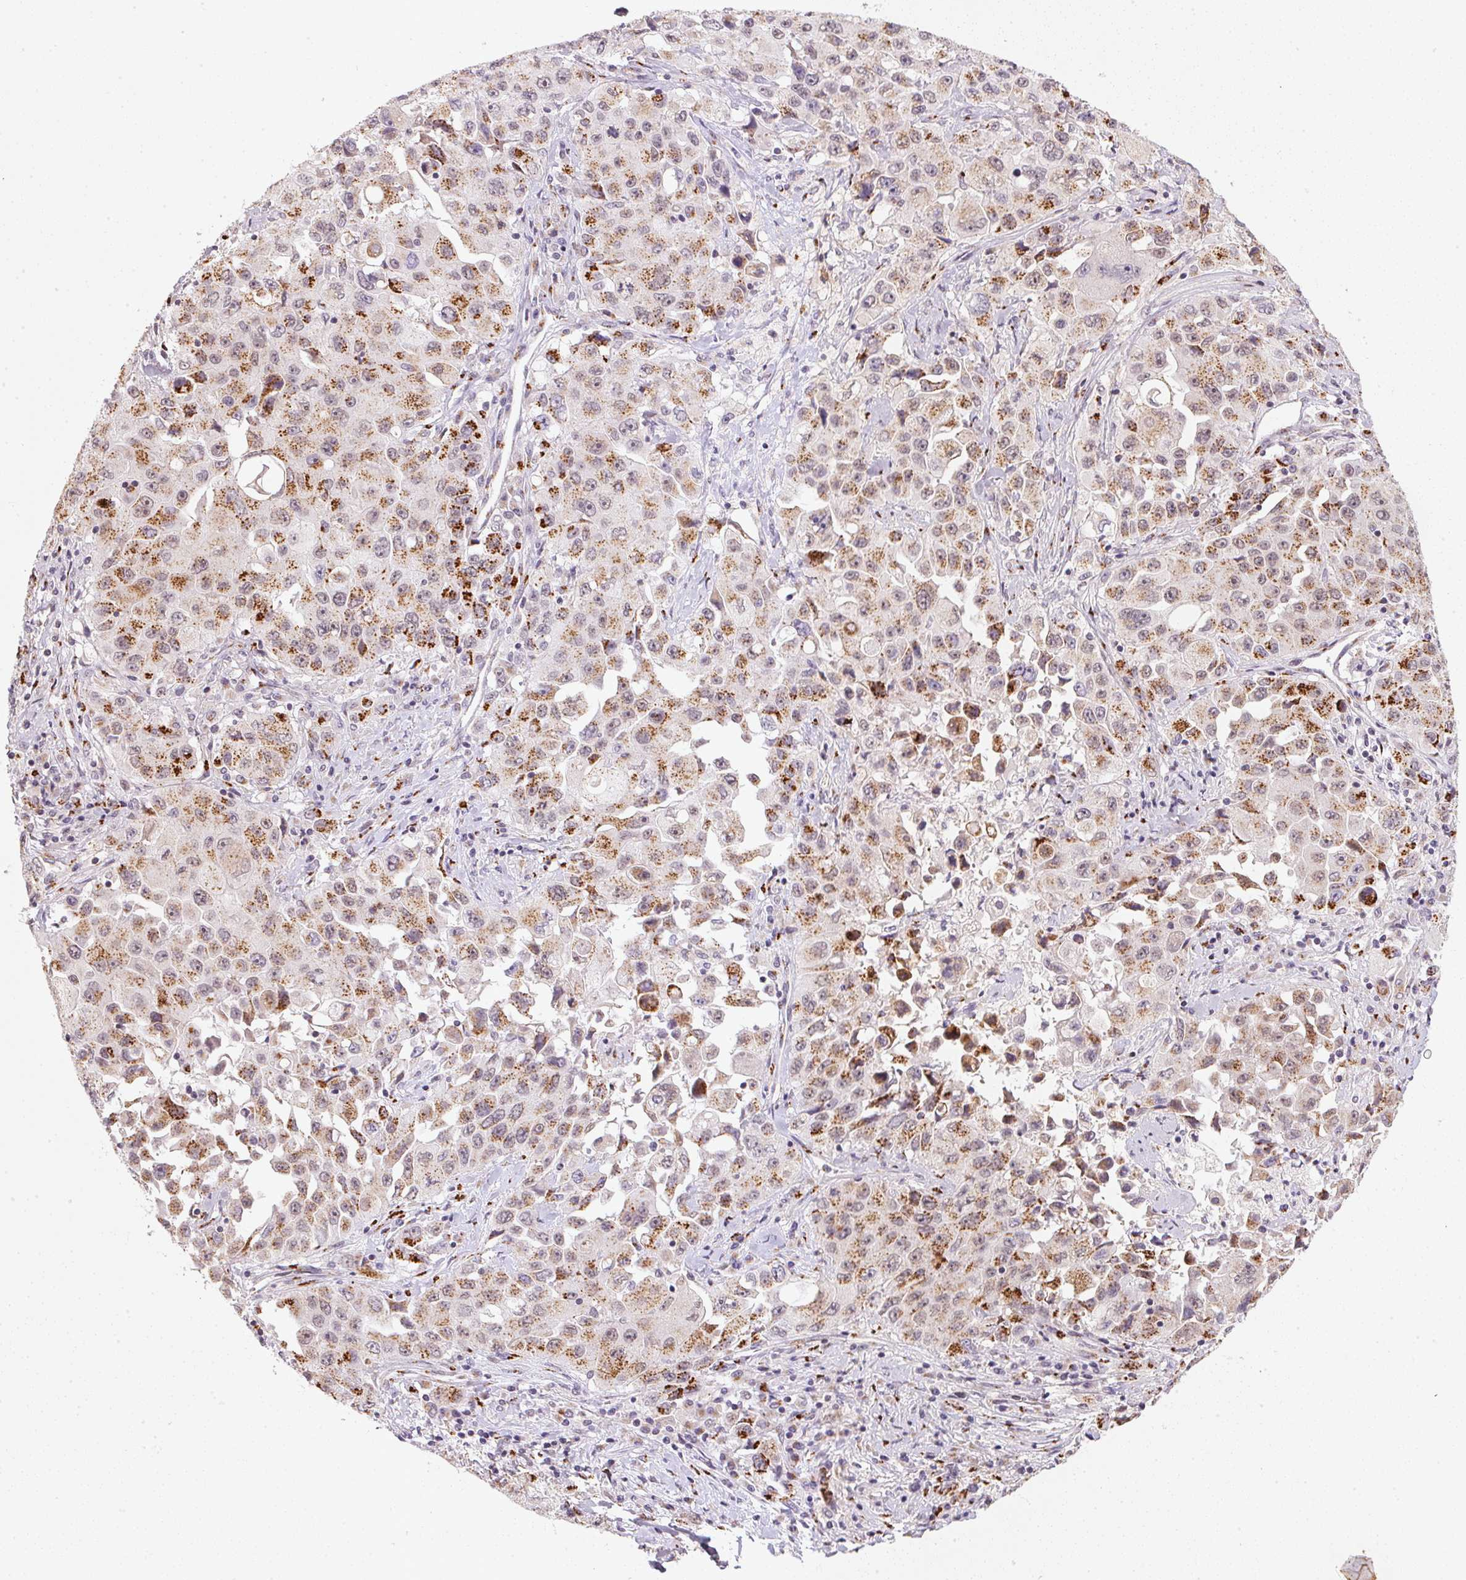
{"staining": {"intensity": "moderate", "quantity": ">75%", "location": "cytoplasmic/membranous"}, "tissue": "lung cancer", "cell_type": "Tumor cells", "image_type": "cancer", "snomed": [{"axis": "morphology", "description": "Squamous cell carcinoma, NOS"}, {"axis": "topography", "description": "Lung"}], "caption": "Approximately >75% of tumor cells in squamous cell carcinoma (lung) exhibit moderate cytoplasmic/membranous protein positivity as visualized by brown immunohistochemical staining.", "gene": "RAB22A", "patient": {"sex": "male", "age": 63}}